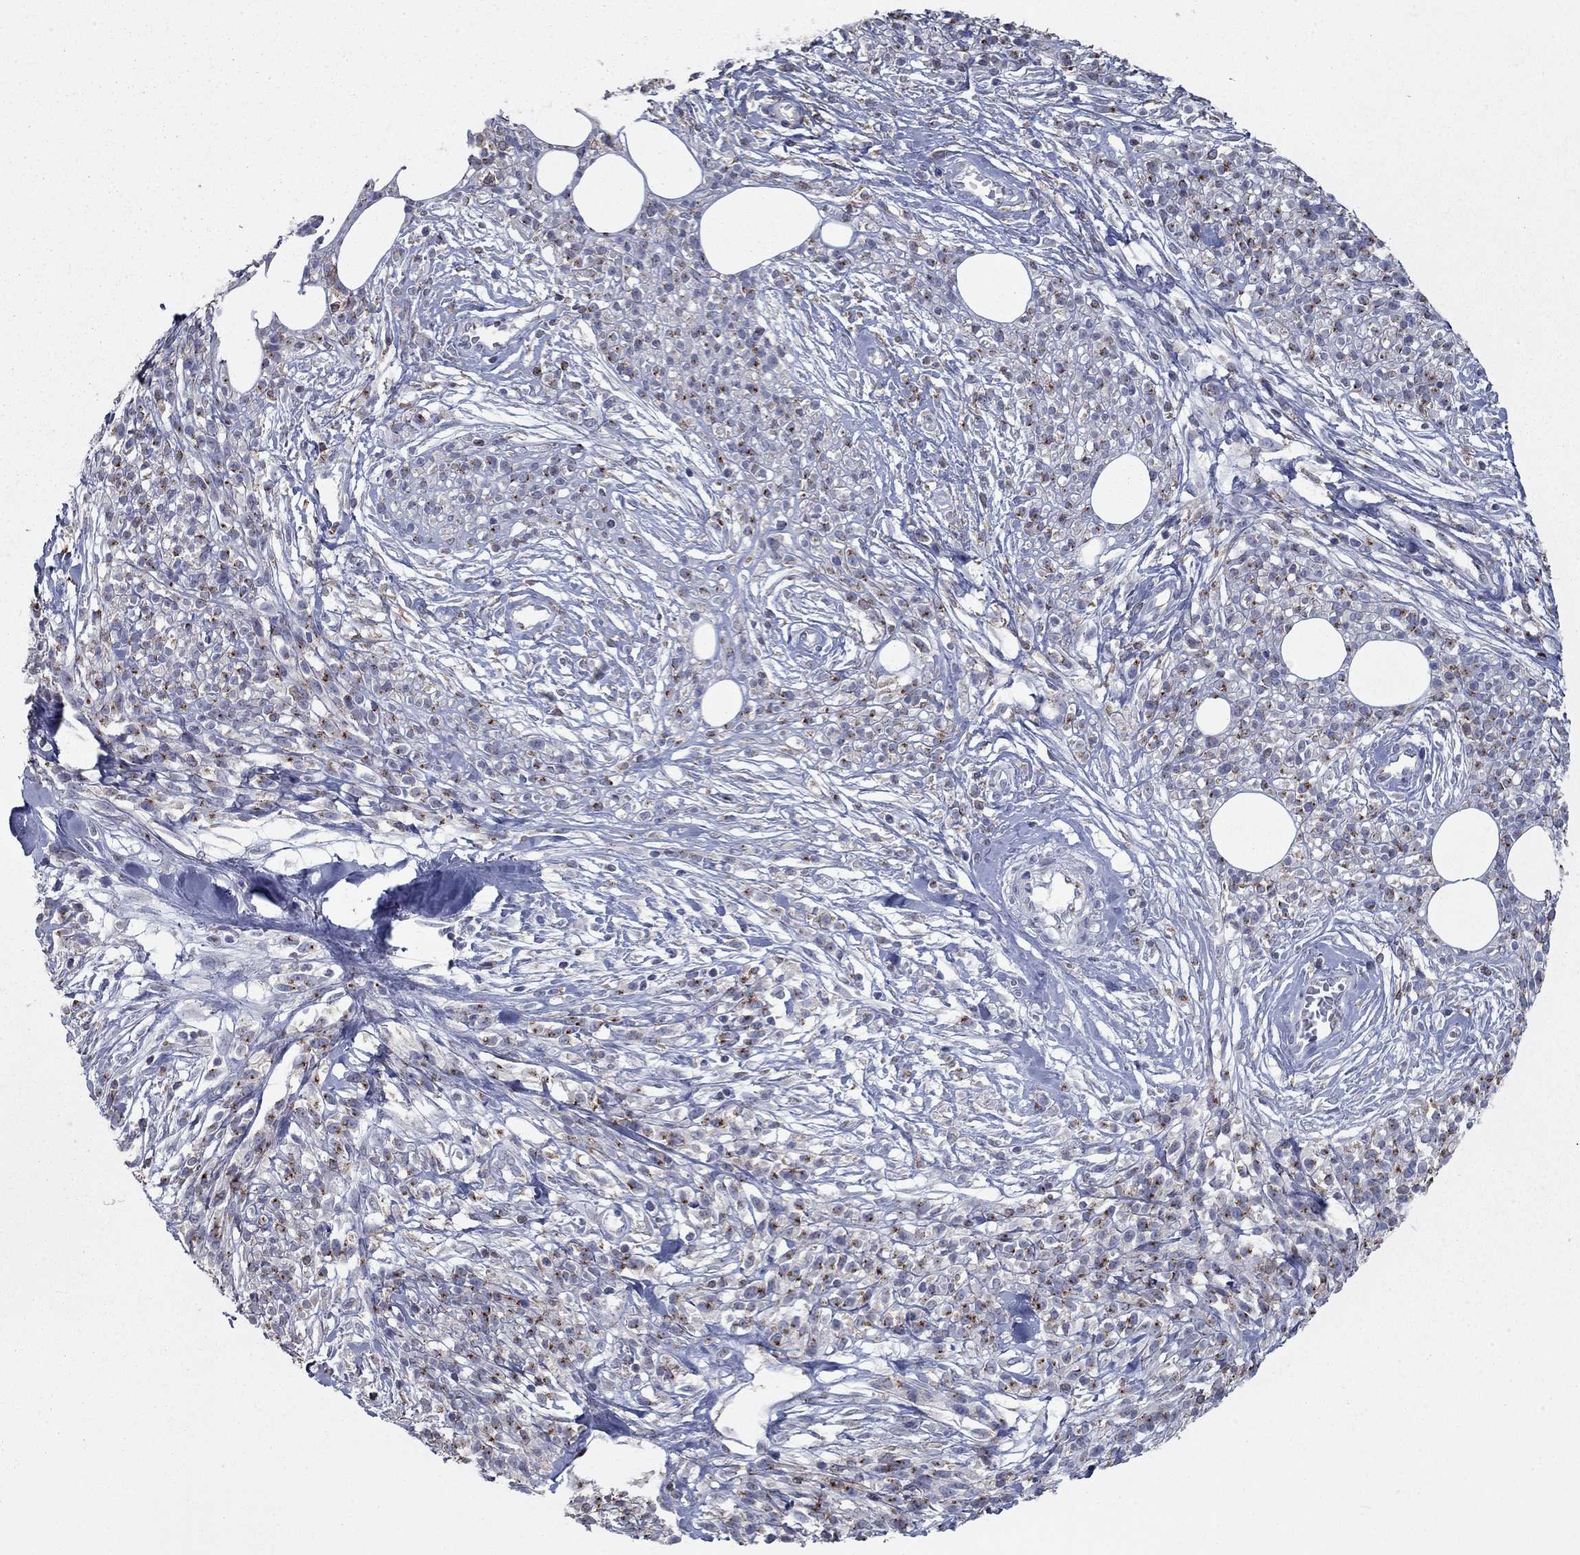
{"staining": {"intensity": "strong", "quantity": "<25%", "location": "cytoplasmic/membranous"}, "tissue": "melanoma", "cell_type": "Tumor cells", "image_type": "cancer", "snomed": [{"axis": "morphology", "description": "Malignant melanoma, NOS"}, {"axis": "topography", "description": "Skin"}, {"axis": "topography", "description": "Skin of trunk"}], "caption": "High-power microscopy captured an immunohistochemistry histopathology image of melanoma, revealing strong cytoplasmic/membranous positivity in approximately <25% of tumor cells.", "gene": "KIAA0319L", "patient": {"sex": "male", "age": 74}}